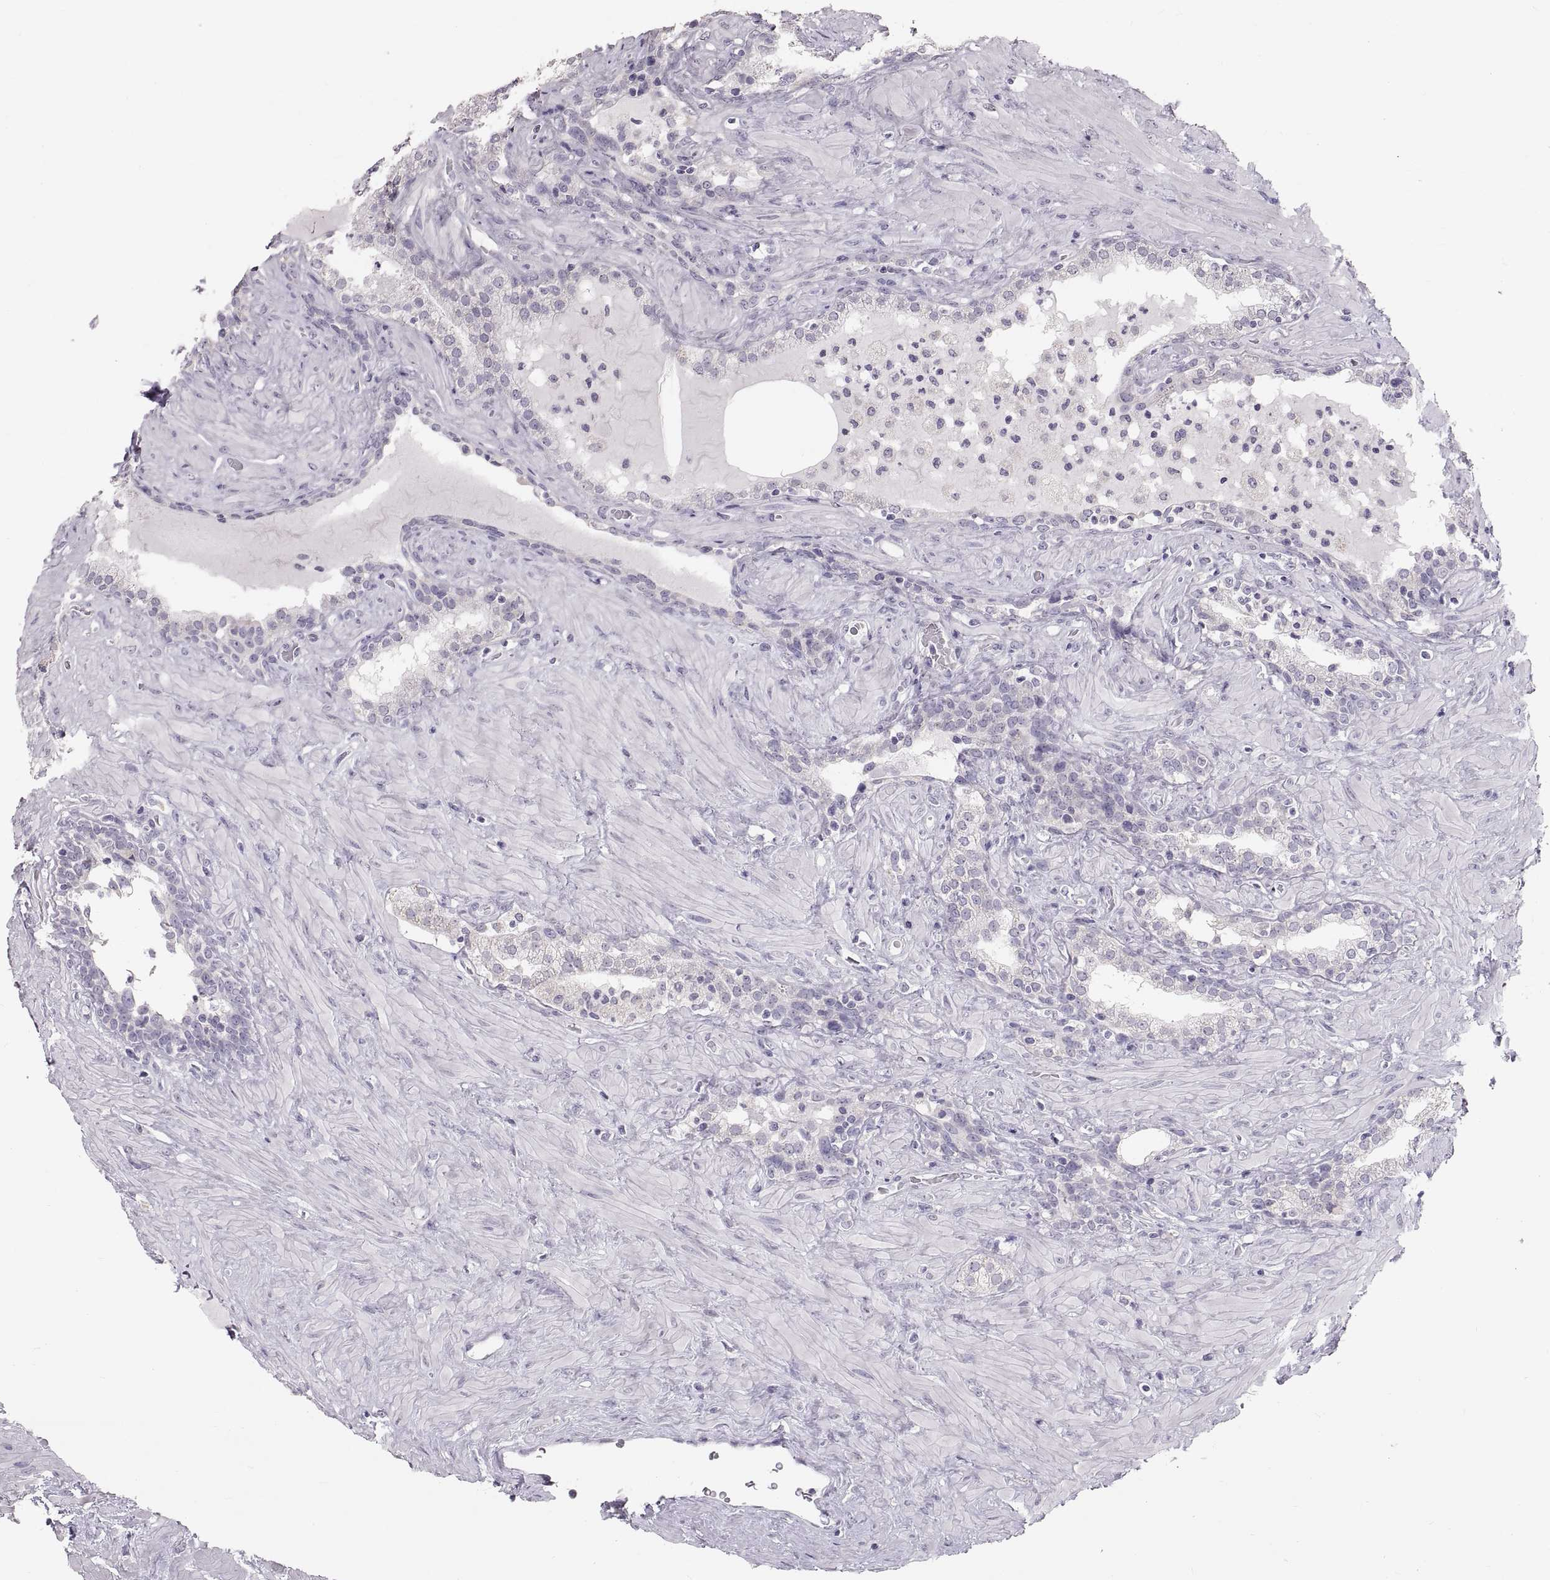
{"staining": {"intensity": "negative", "quantity": "none", "location": "none"}, "tissue": "prostate", "cell_type": "Glandular cells", "image_type": "normal", "snomed": [{"axis": "morphology", "description": "Normal tissue, NOS"}, {"axis": "topography", "description": "Prostate"}], "caption": "This is an immunohistochemistry micrograph of unremarkable prostate. There is no expression in glandular cells.", "gene": "WBP2NL", "patient": {"sex": "male", "age": 48}}